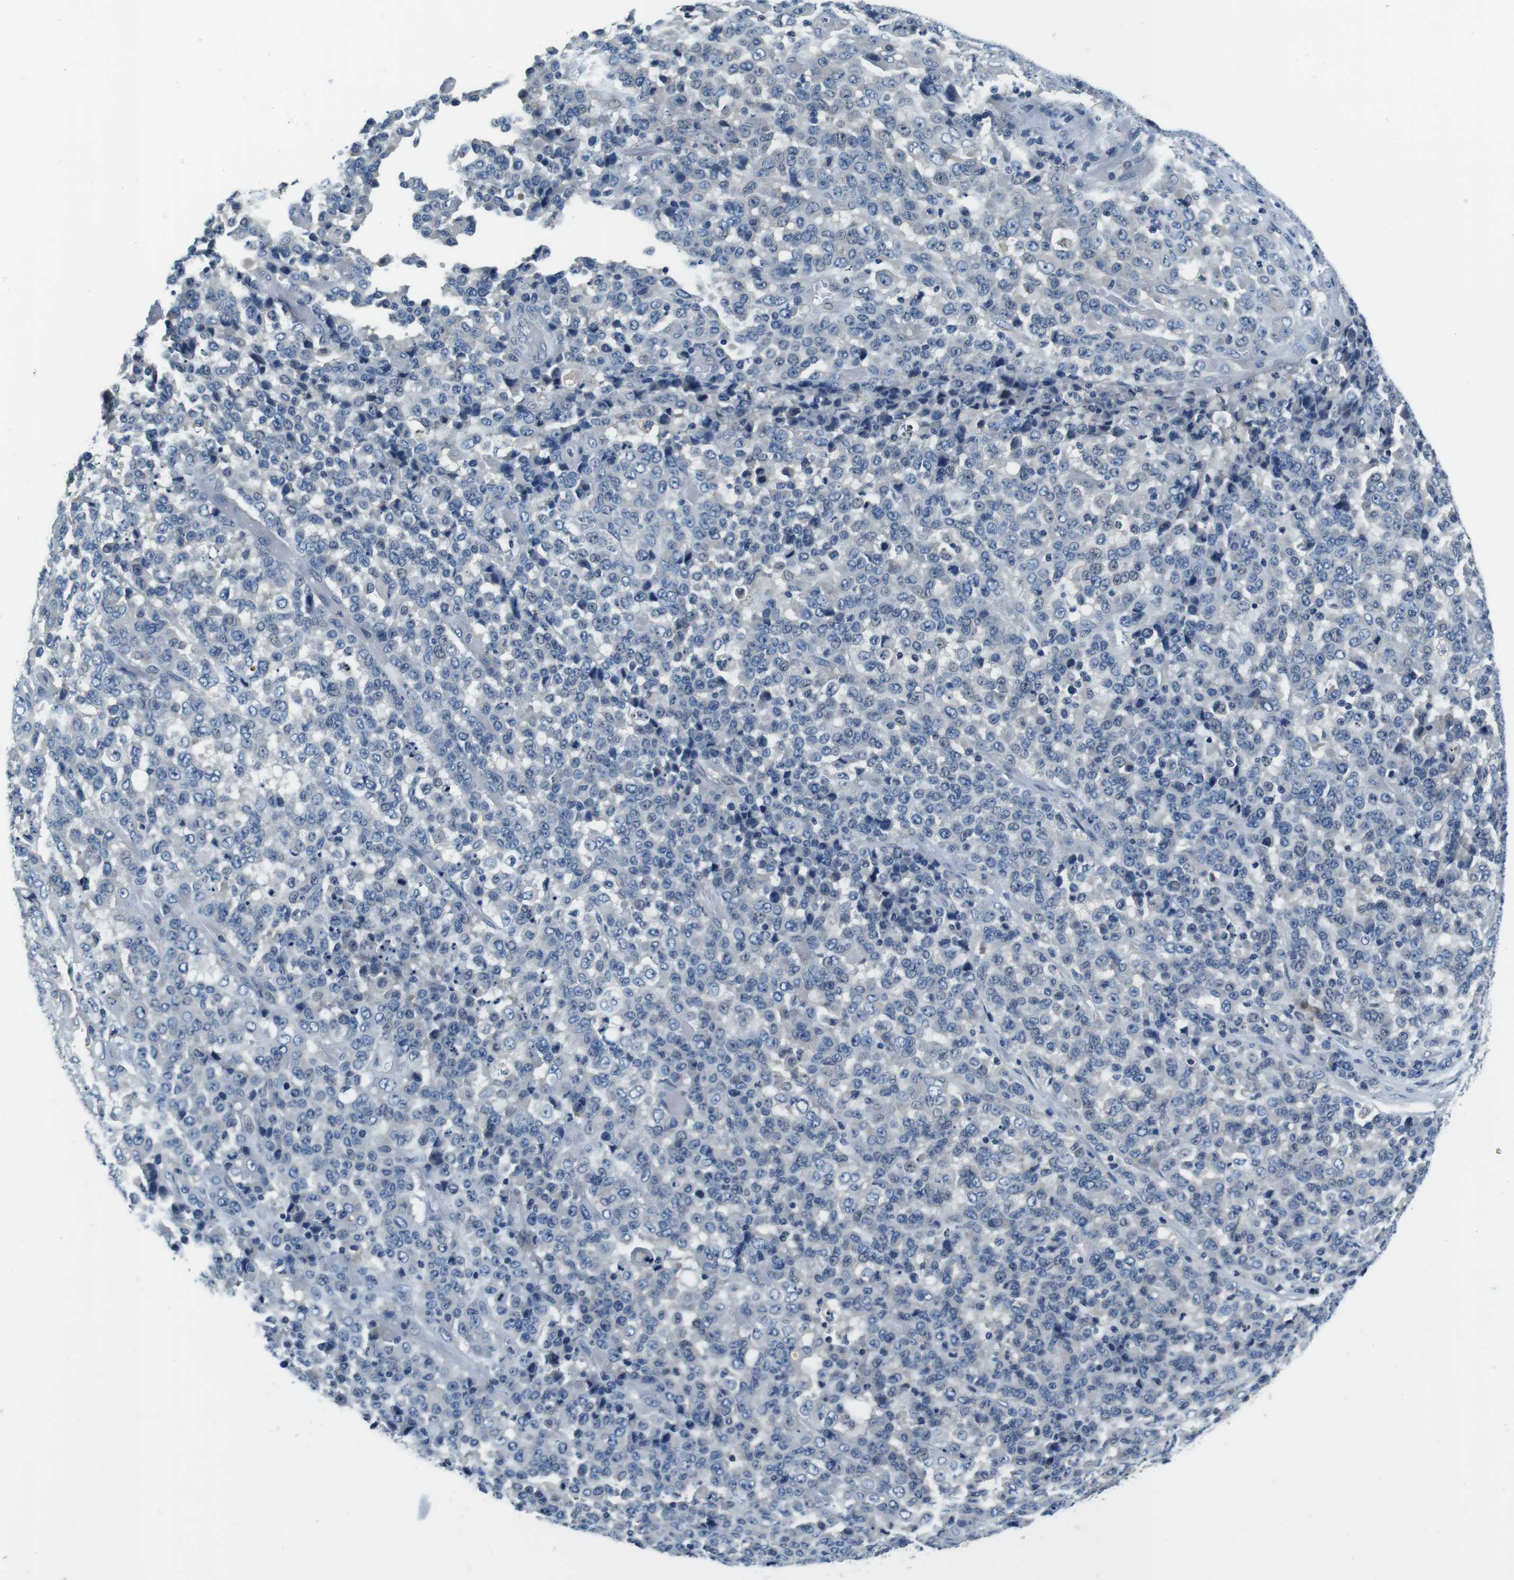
{"staining": {"intensity": "negative", "quantity": "none", "location": "none"}, "tissue": "stomach cancer", "cell_type": "Tumor cells", "image_type": "cancer", "snomed": [{"axis": "morphology", "description": "Adenocarcinoma, NOS"}, {"axis": "topography", "description": "Stomach"}], "caption": "There is no significant expression in tumor cells of stomach cancer. (DAB (3,3'-diaminobenzidine) immunohistochemistry with hematoxylin counter stain).", "gene": "KCNJ5", "patient": {"sex": "female", "age": 73}}